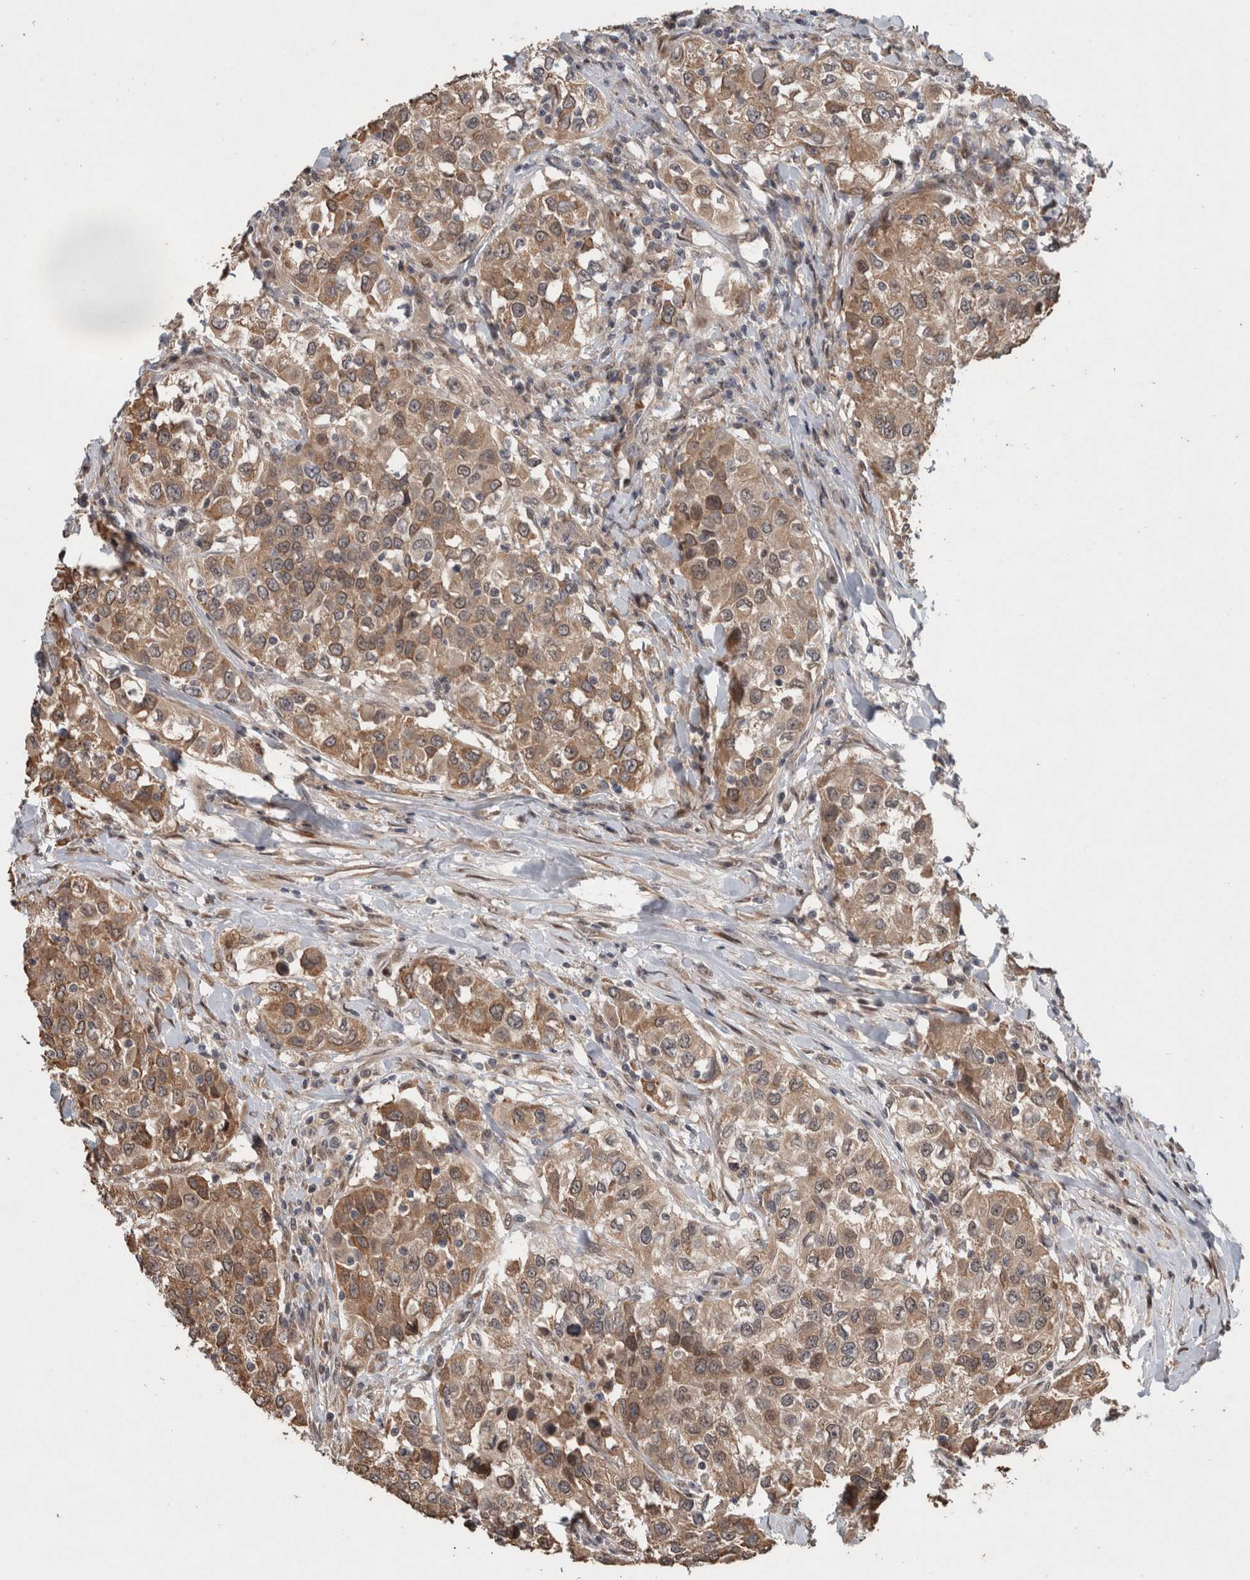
{"staining": {"intensity": "moderate", "quantity": ">75%", "location": "cytoplasmic/membranous"}, "tissue": "urothelial cancer", "cell_type": "Tumor cells", "image_type": "cancer", "snomed": [{"axis": "morphology", "description": "Urothelial carcinoma, High grade"}, {"axis": "topography", "description": "Urinary bladder"}], "caption": "A brown stain shows moderate cytoplasmic/membranous positivity of a protein in human urothelial carcinoma (high-grade) tumor cells.", "gene": "GIMAP6", "patient": {"sex": "female", "age": 80}}